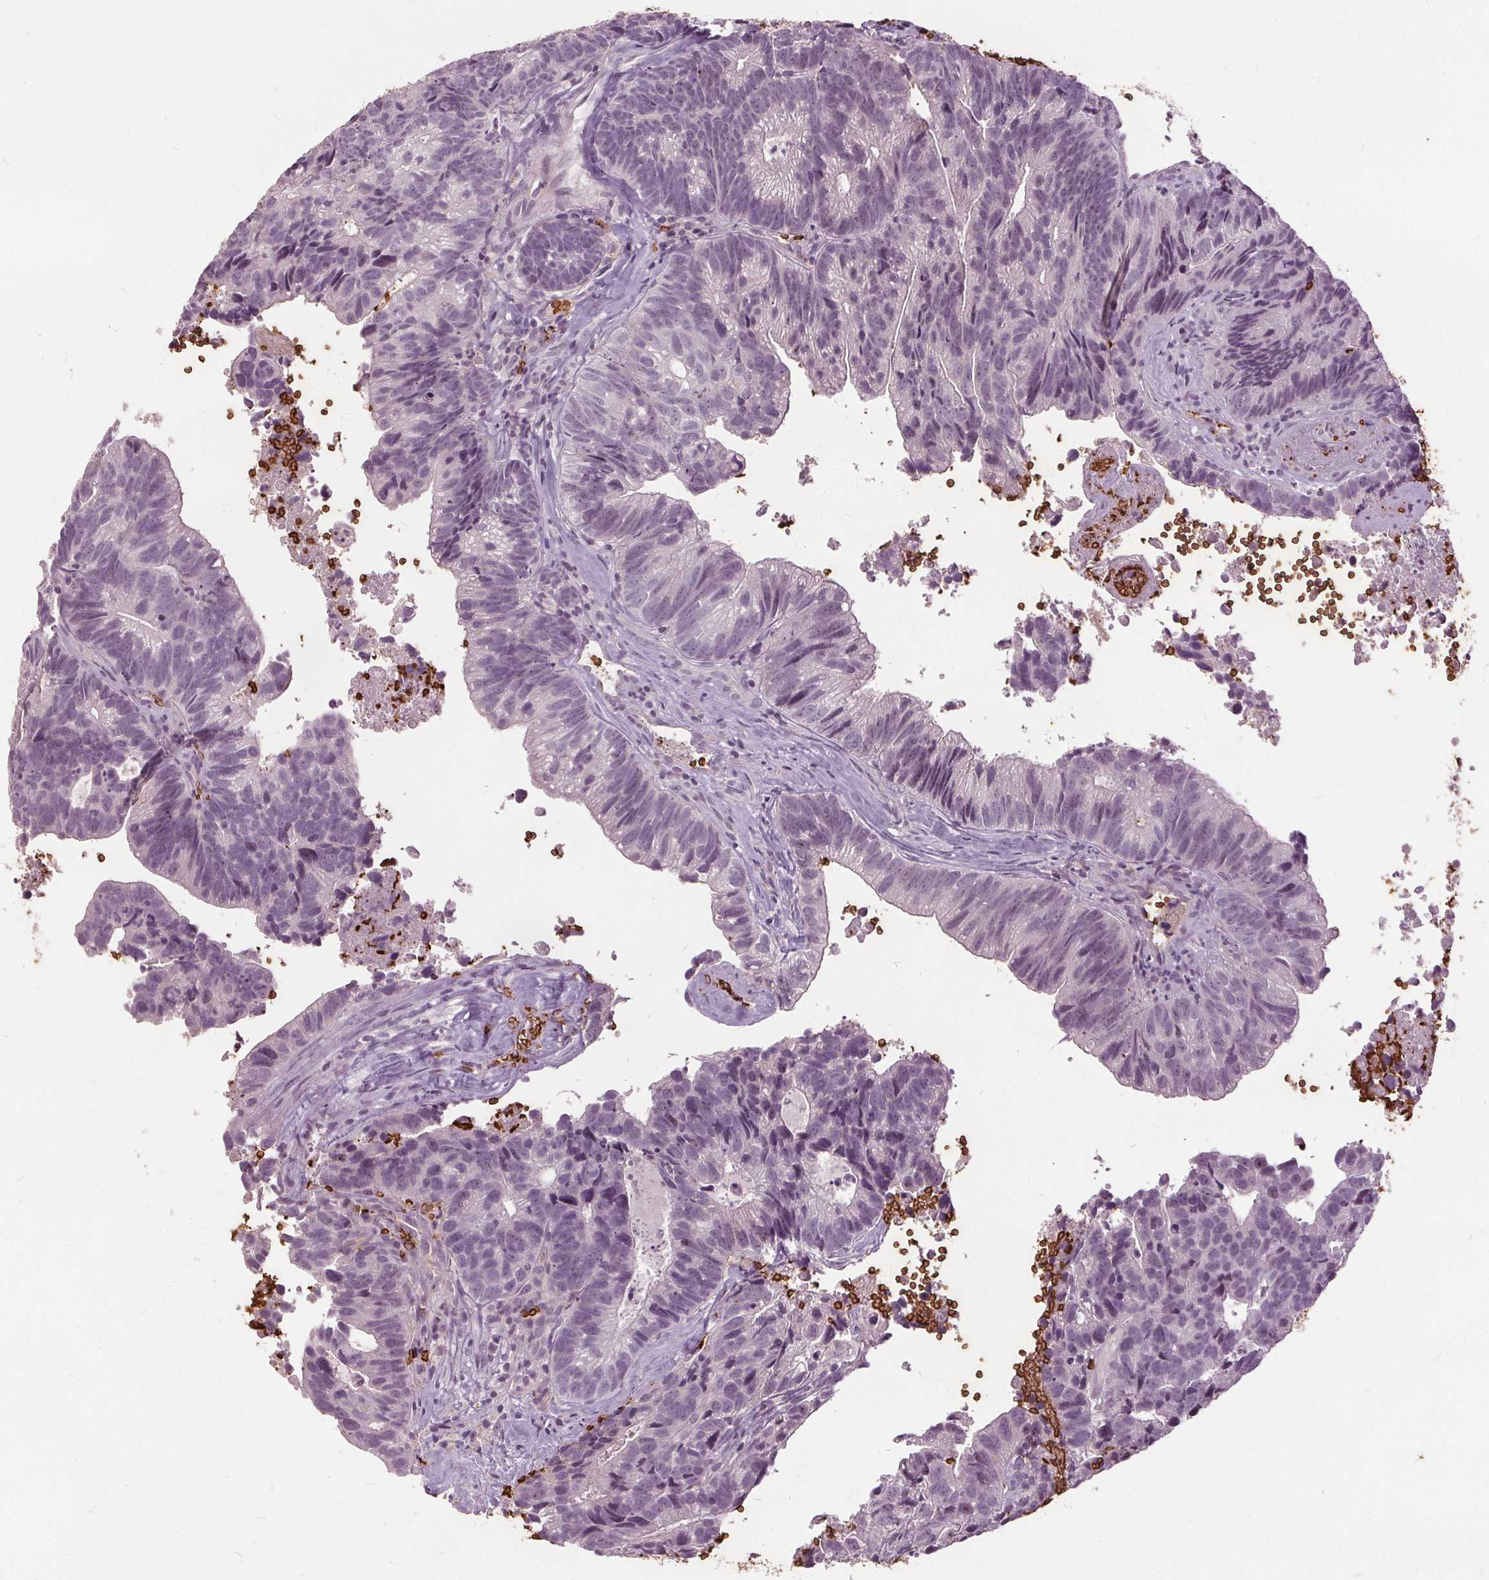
{"staining": {"intensity": "weak", "quantity": "<25%", "location": "nuclear"}, "tissue": "head and neck cancer", "cell_type": "Tumor cells", "image_type": "cancer", "snomed": [{"axis": "morphology", "description": "Adenocarcinoma, NOS"}, {"axis": "topography", "description": "Head-Neck"}], "caption": "Immunohistochemistry (IHC) image of head and neck adenocarcinoma stained for a protein (brown), which reveals no staining in tumor cells.", "gene": "SLC4A1", "patient": {"sex": "male", "age": 62}}